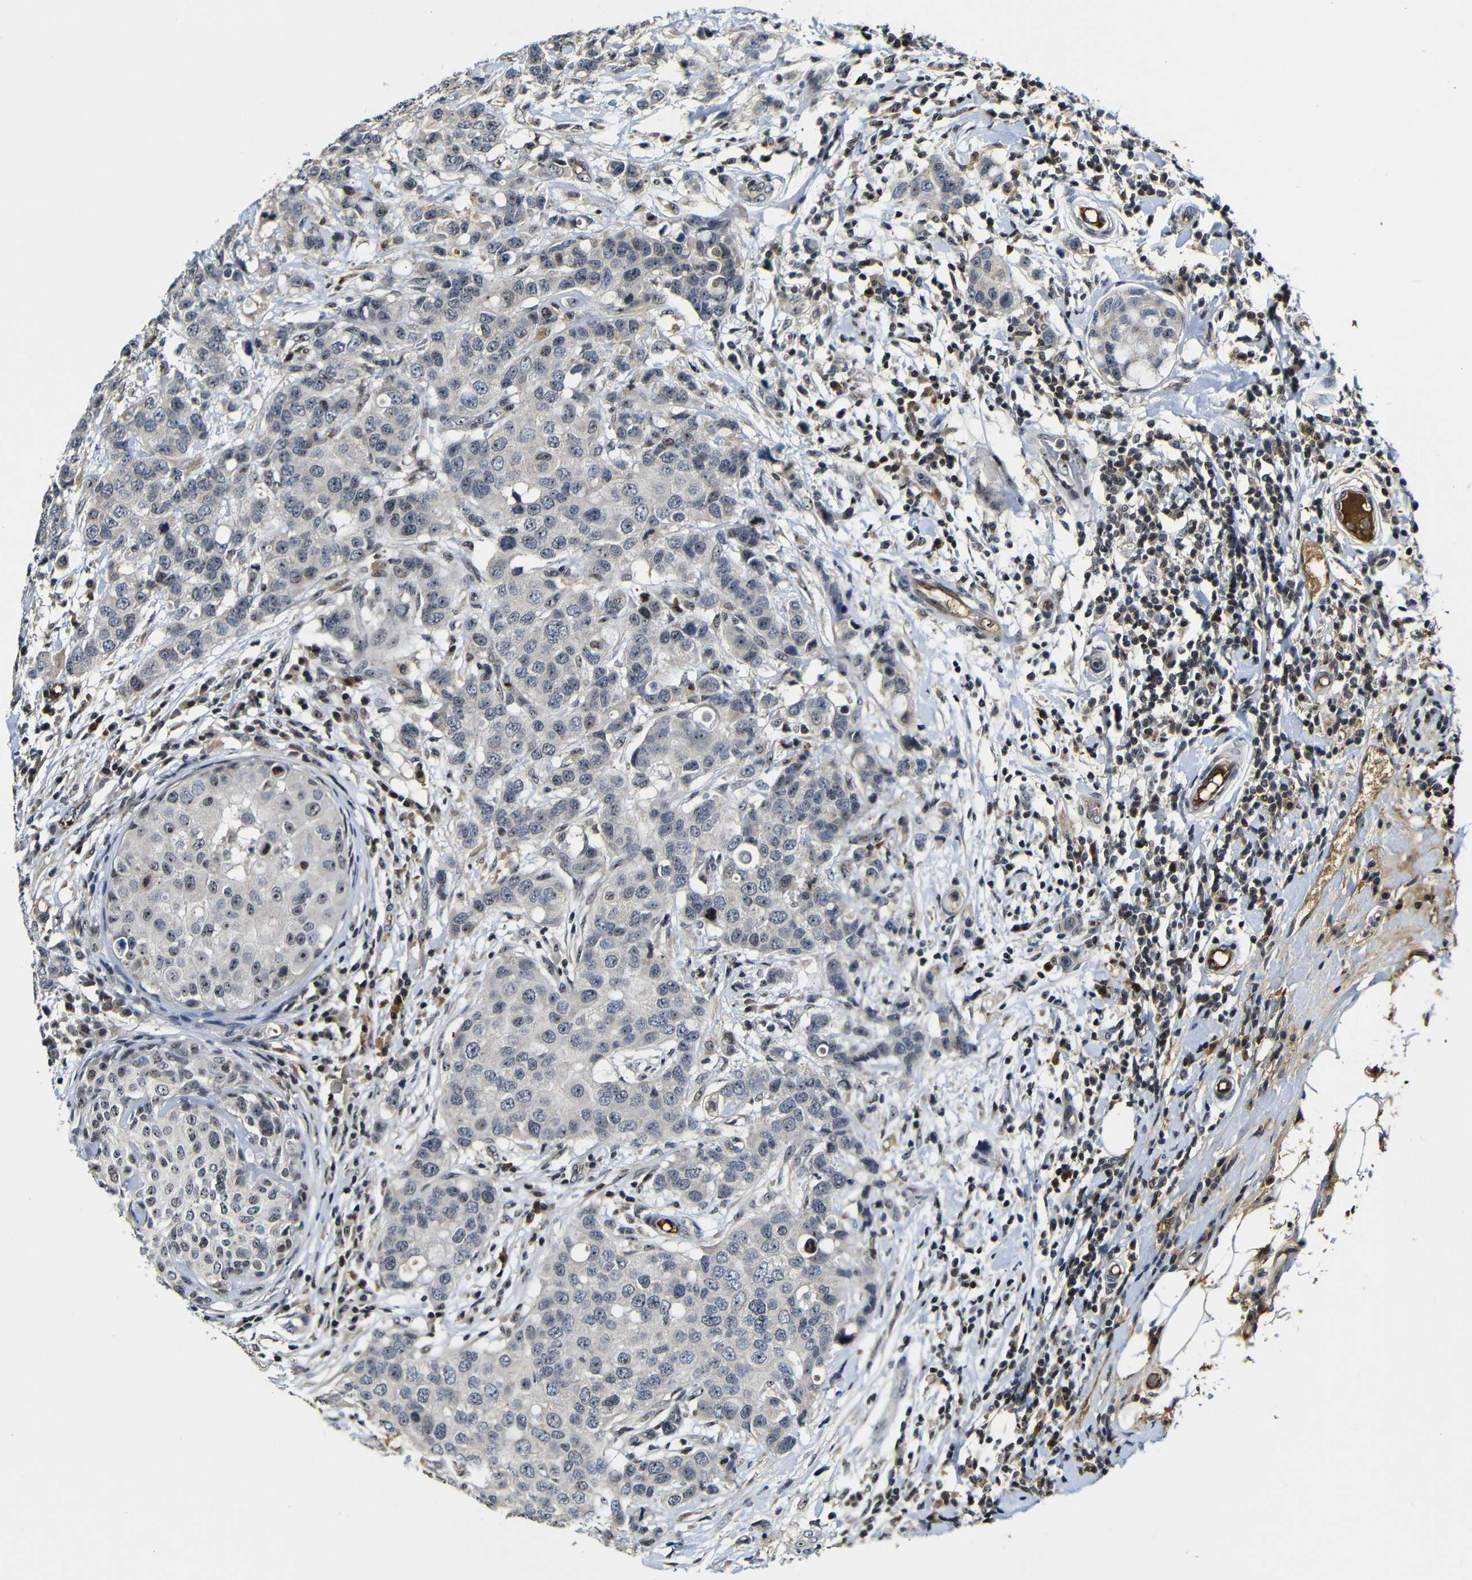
{"staining": {"intensity": "negative", "quantity": "none", "location": "none"}, "tissue": "breast cancer", "cell_type": "Tumor cells", "image_type": "cancer", "snomed": [{"axis": "morphology", "description": "Duct carcinoma"}, {"axis": "topography", "description": "Breast"}], "caption": "Immunohistochemistry image of human breast cancer (infiltrating ductal carcinoma) stained for a protein (brown), which demonstrates no expression in tumor cells.", "gene": "MYC", "patient": {"sex": "female", "age": 27}}